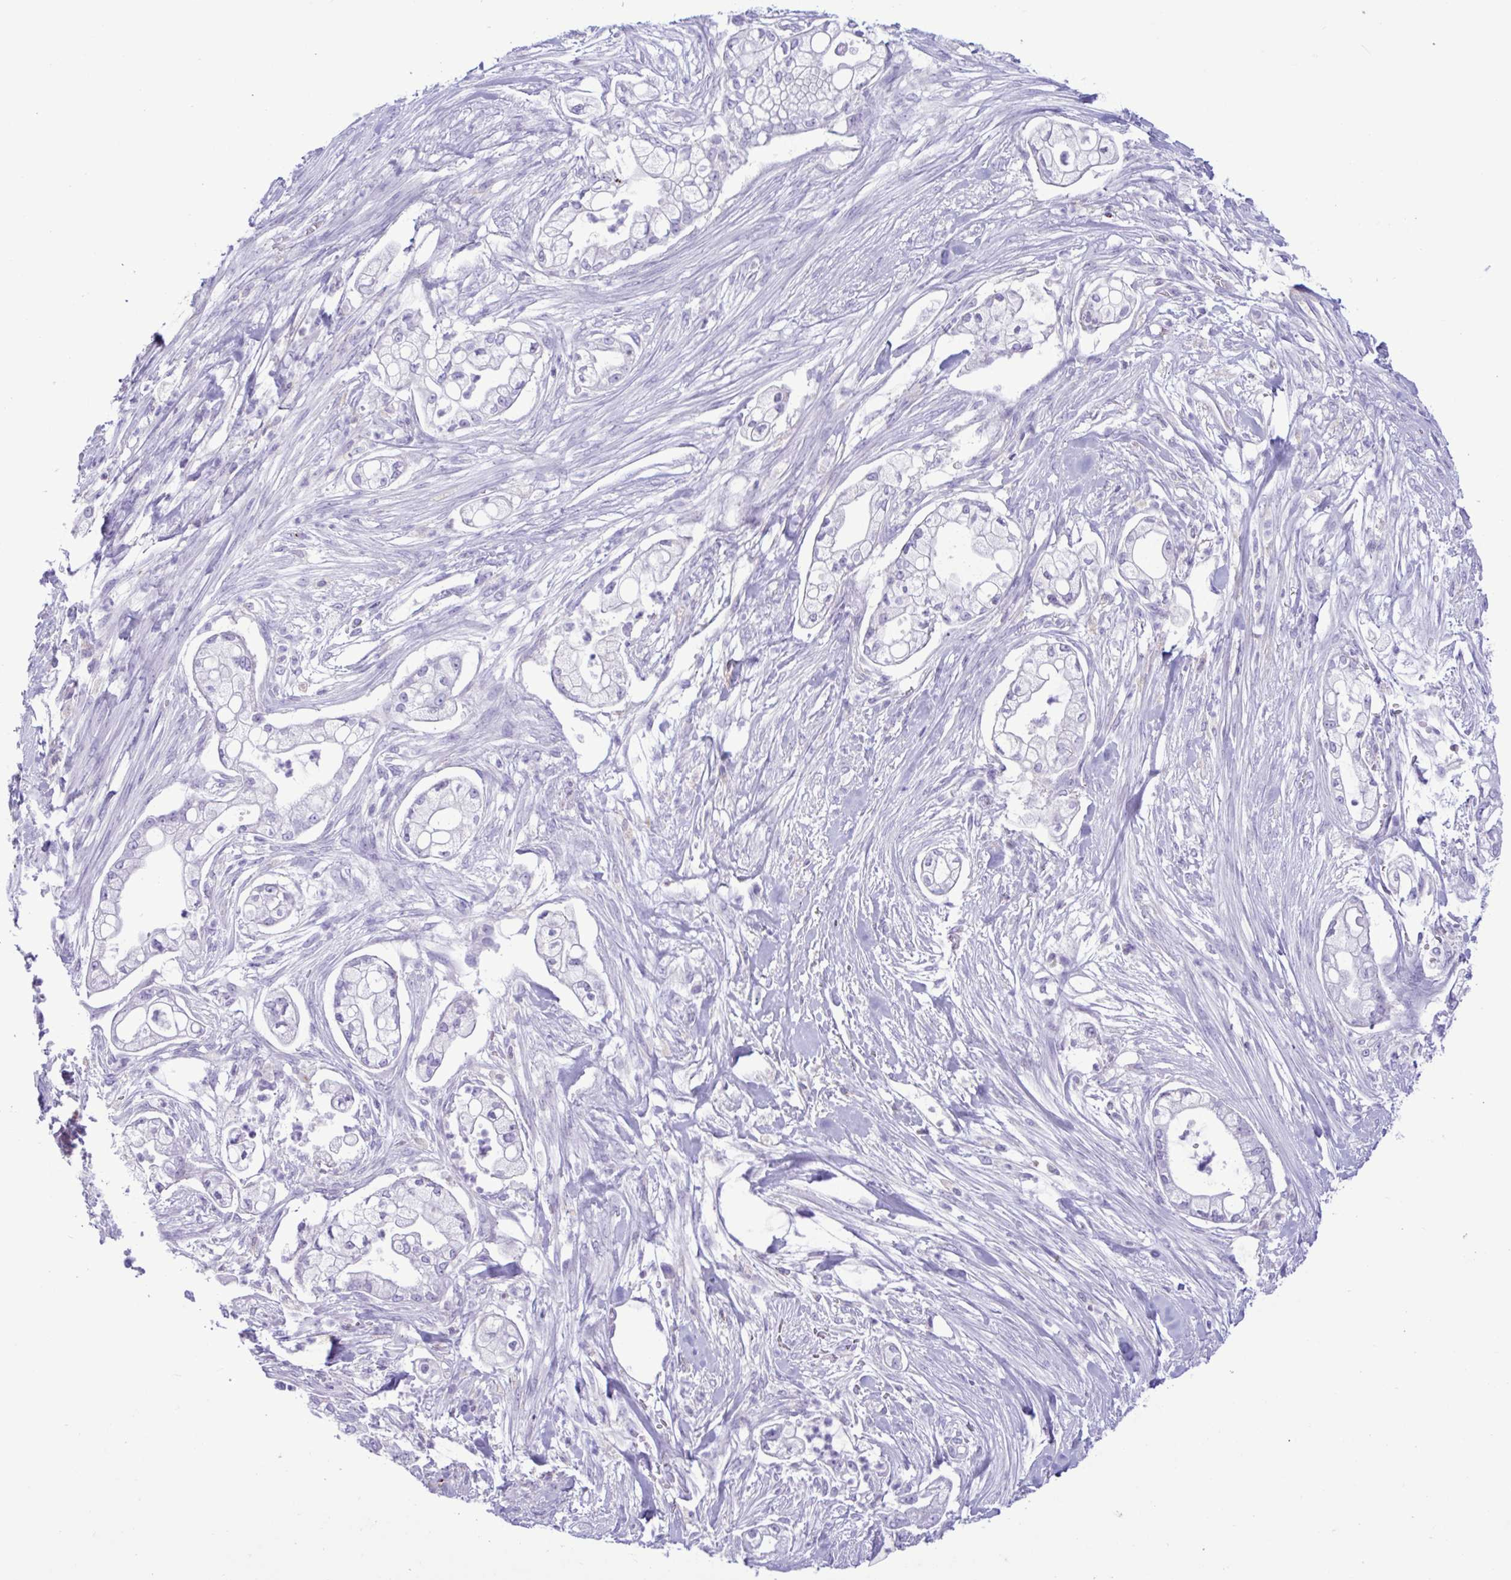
{"staining": {"intensity": "negative", "quantity": "none", "location": "none"}, "tissue": "pancreatic cancer", "cell_type": "Tumor cells", "image_type": "cancer", "snomed": [{"axis": "morphology", "description": "Adenocarcinoma, NOS"}, {"axis": "topography", "description": "Pancreas"}], "caption": "Immunohistochemistry (IHC) micrograph of pancreatic adenocarcinoma stained for a protein (brown), which exhibits no positivity in tumor cells.", "gene": "XCL1", "patient": {"sex": "female", "age": 69}}